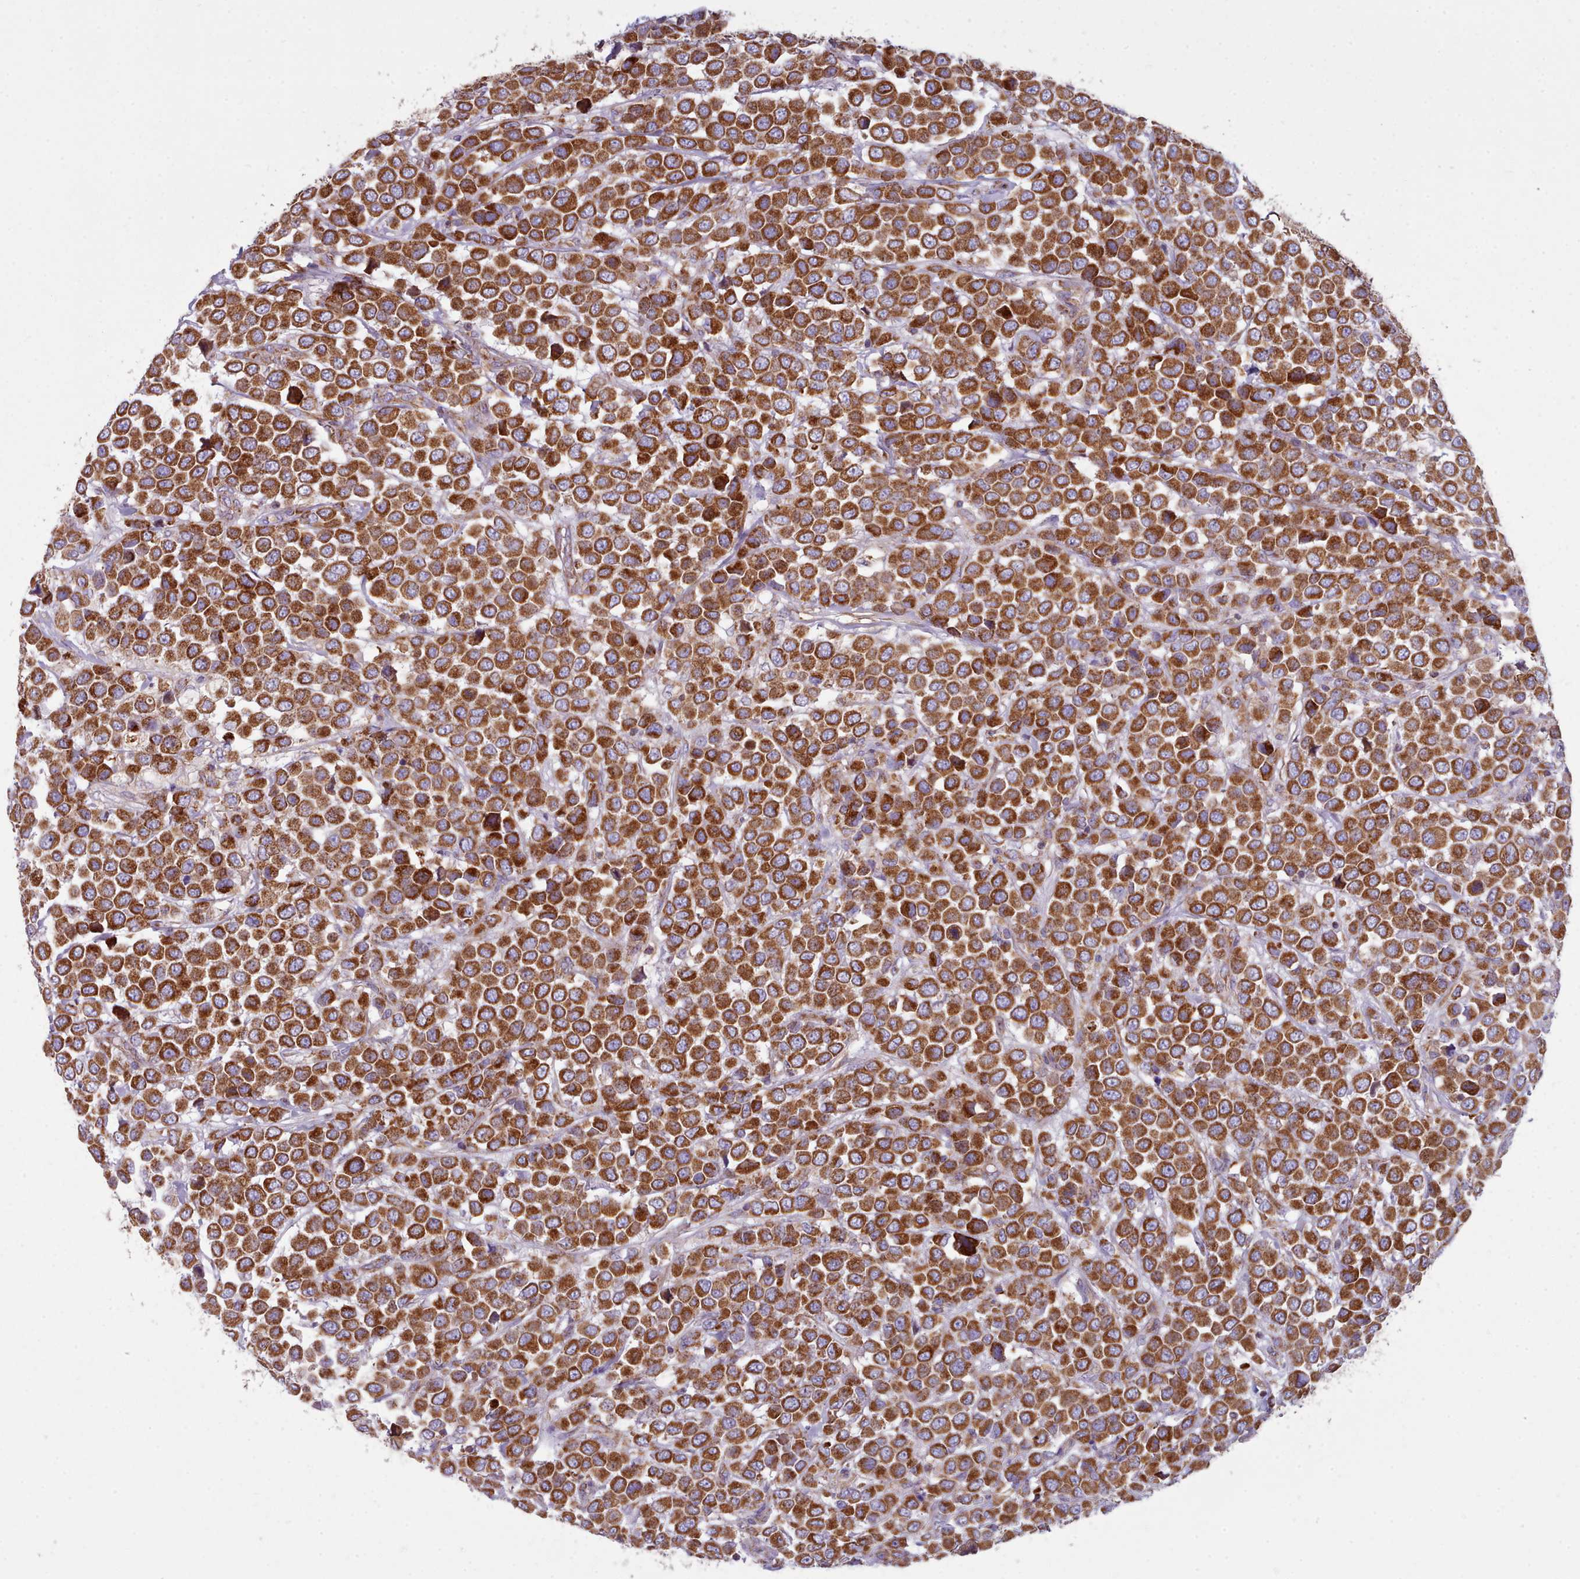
{"staining": {"intensity": "strong", "quantity": ">75%", "location": "cytoplasmic/membranous"}, "tissue": "breast cancer", "cell_type": "Tumor cells", "image_type": "cancer", "snomed": [{"axis": "morphology", "description": "Duct carcinoma"}, {"axis": "topography", "description": "Breast"}], "caption": "Immunohistochemical staining of human breast infiltrating ductal carcinoma shows strong cytoplasmic/membranous protein staining in approximately >75% of tumor cells.", "gene": "SRP54", "patient": {"sex": "female", "age": 61}}